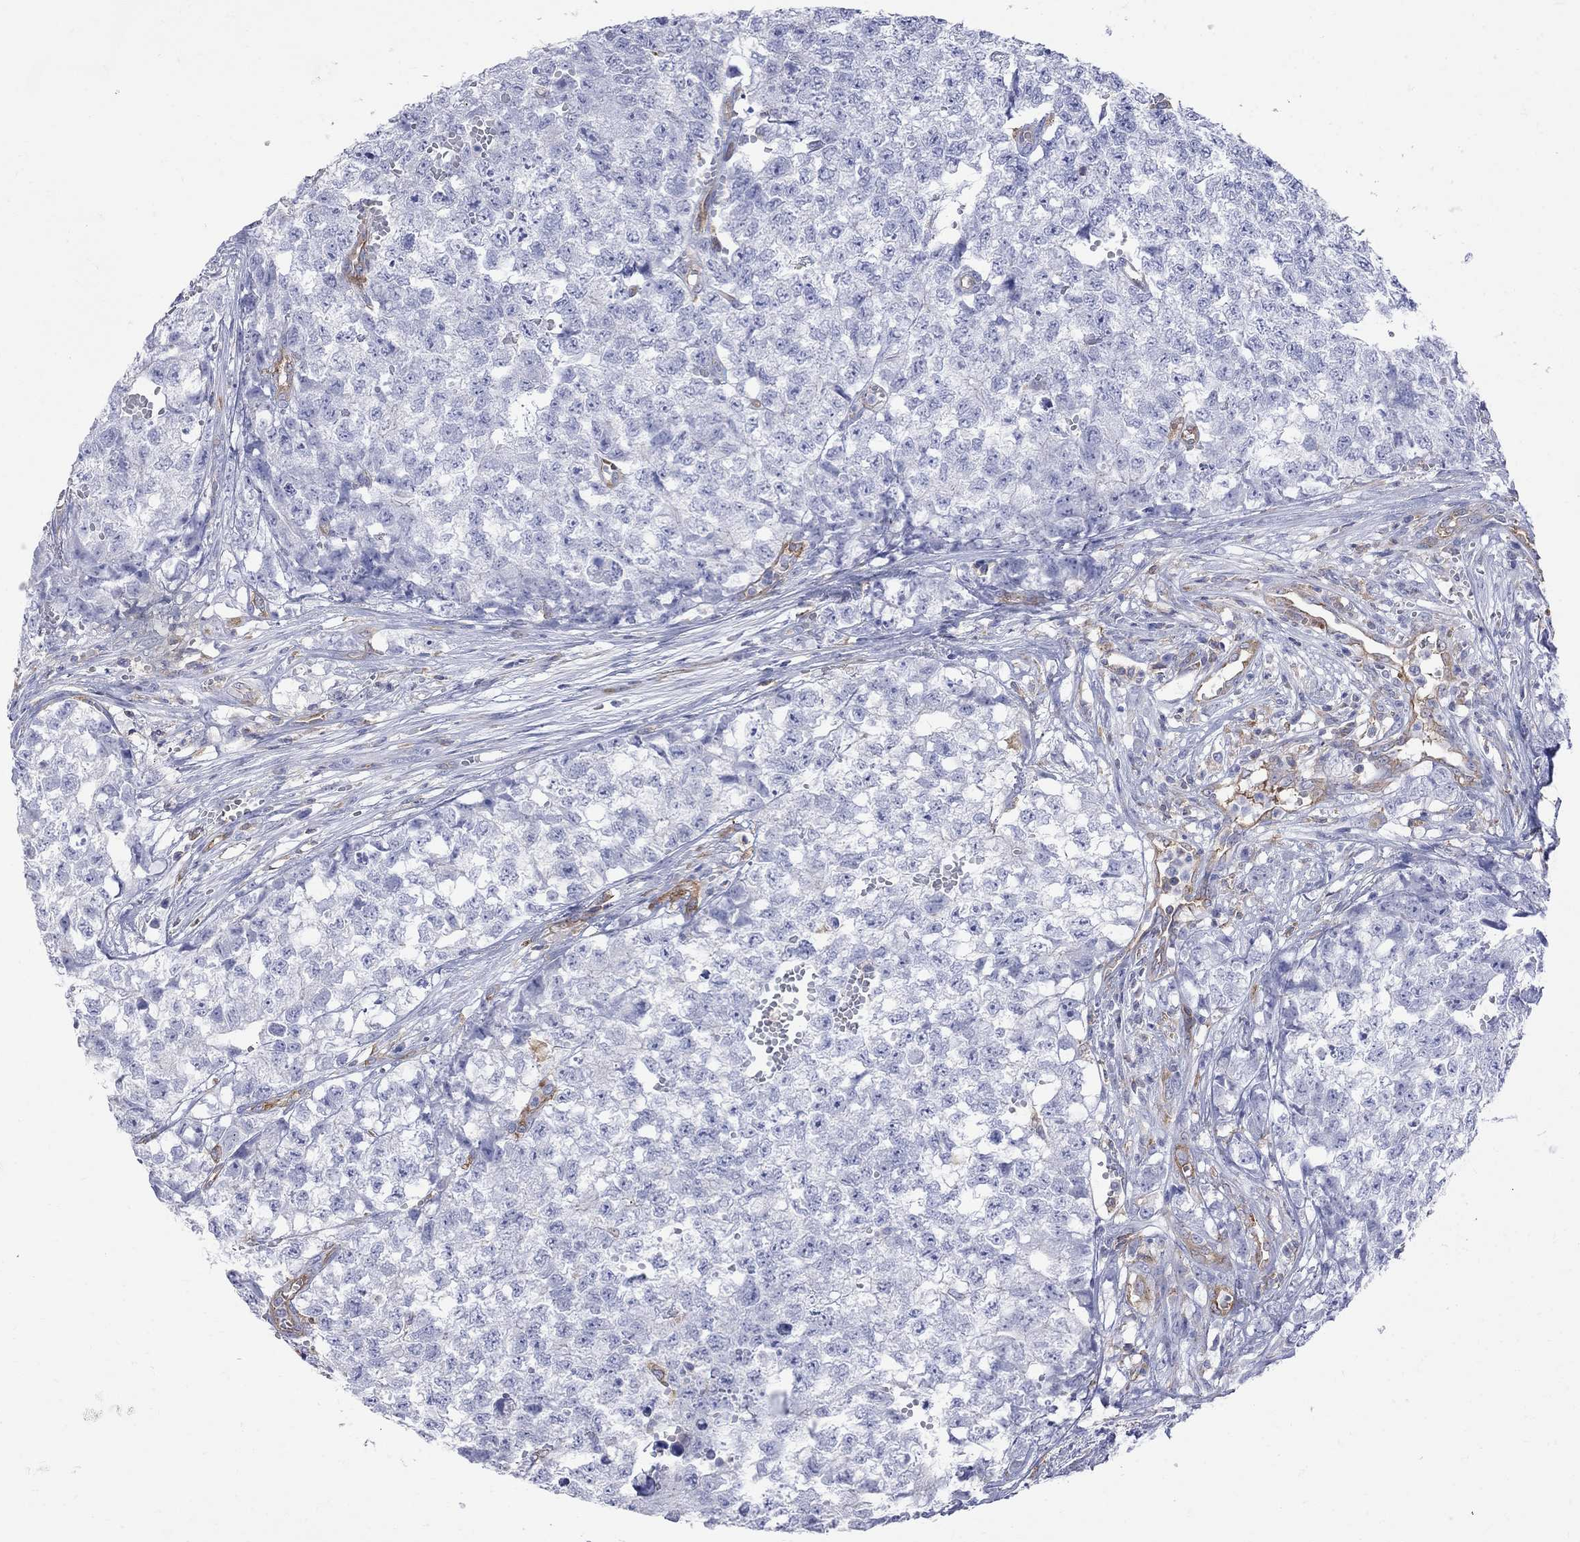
{"staining": {"intensity": "negative", "quantity": "none", "location": "none"}, "tissue": "testis cancer", "cell_type": "Tumor cells", "image_type": "cancer", "snomed": [{"axis": "morphology", "description": "Seminoma, NOS"}, {"axis": "morphology", "description": "Carcinoma, Embryonal, NOS"}, {"axis": "topography", "description": "Testis"}], "caption": "IHC of human testis cancer demonstrates no staining in tumor cells.", "gene": "ABI3", "patient": {"sex": "male", "age": 22}}